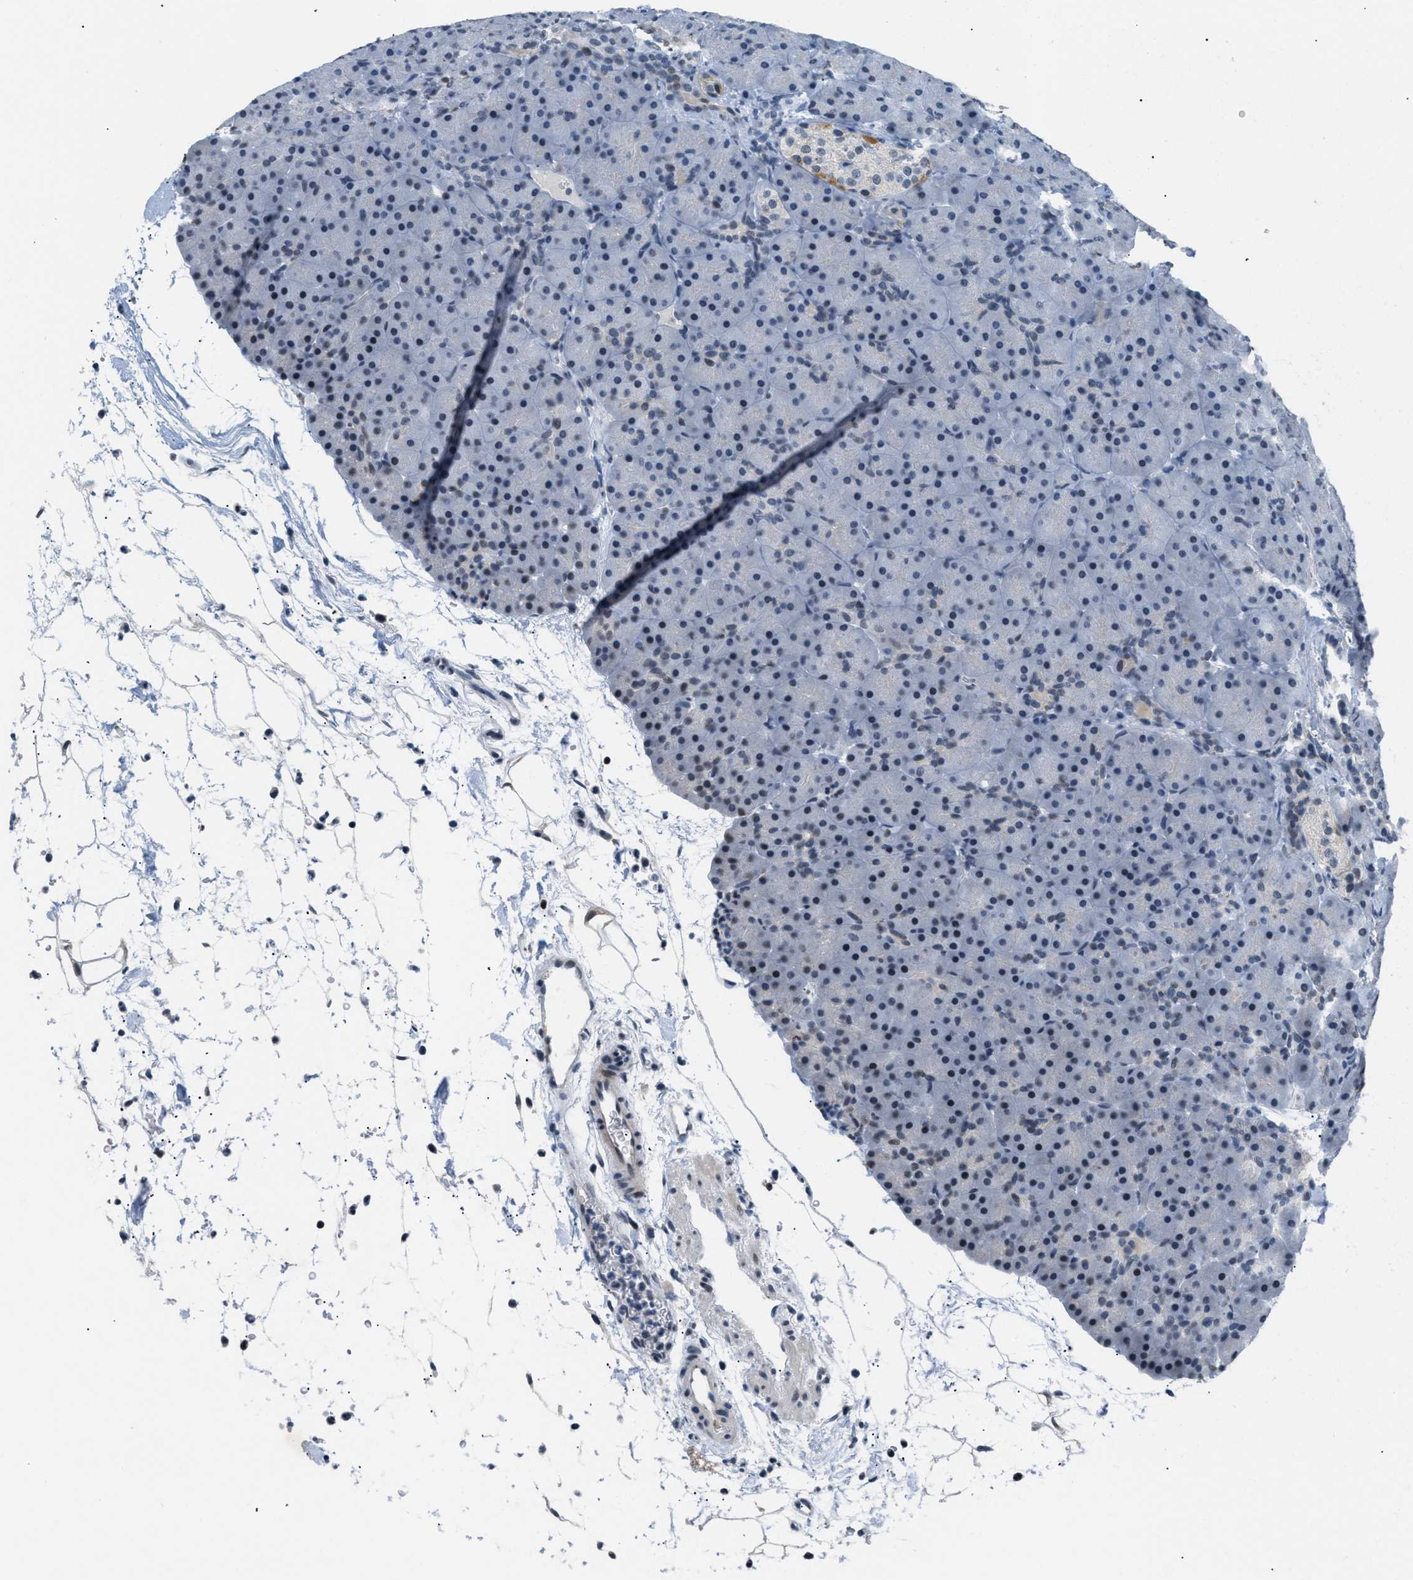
{"staining": {"intensity": "negative", "quantity": "none", "location": "none"}, "tissue": "pancreas", "cell_type": "Exocrine glandular cells", "image_type": "normal", "snomed": [{"axis": "morphology", "description": "Normal tissue, NOS"}, {"axis": "topography", "description": "Pancreas"}], "caption": "This is an immunohistochemistry (IHC) histopathology image of normal human pancreas. There is no staining in exocrine glandular cells.", "gene": "KCNC3", "patient": {"sex": "male", "age": 66}}